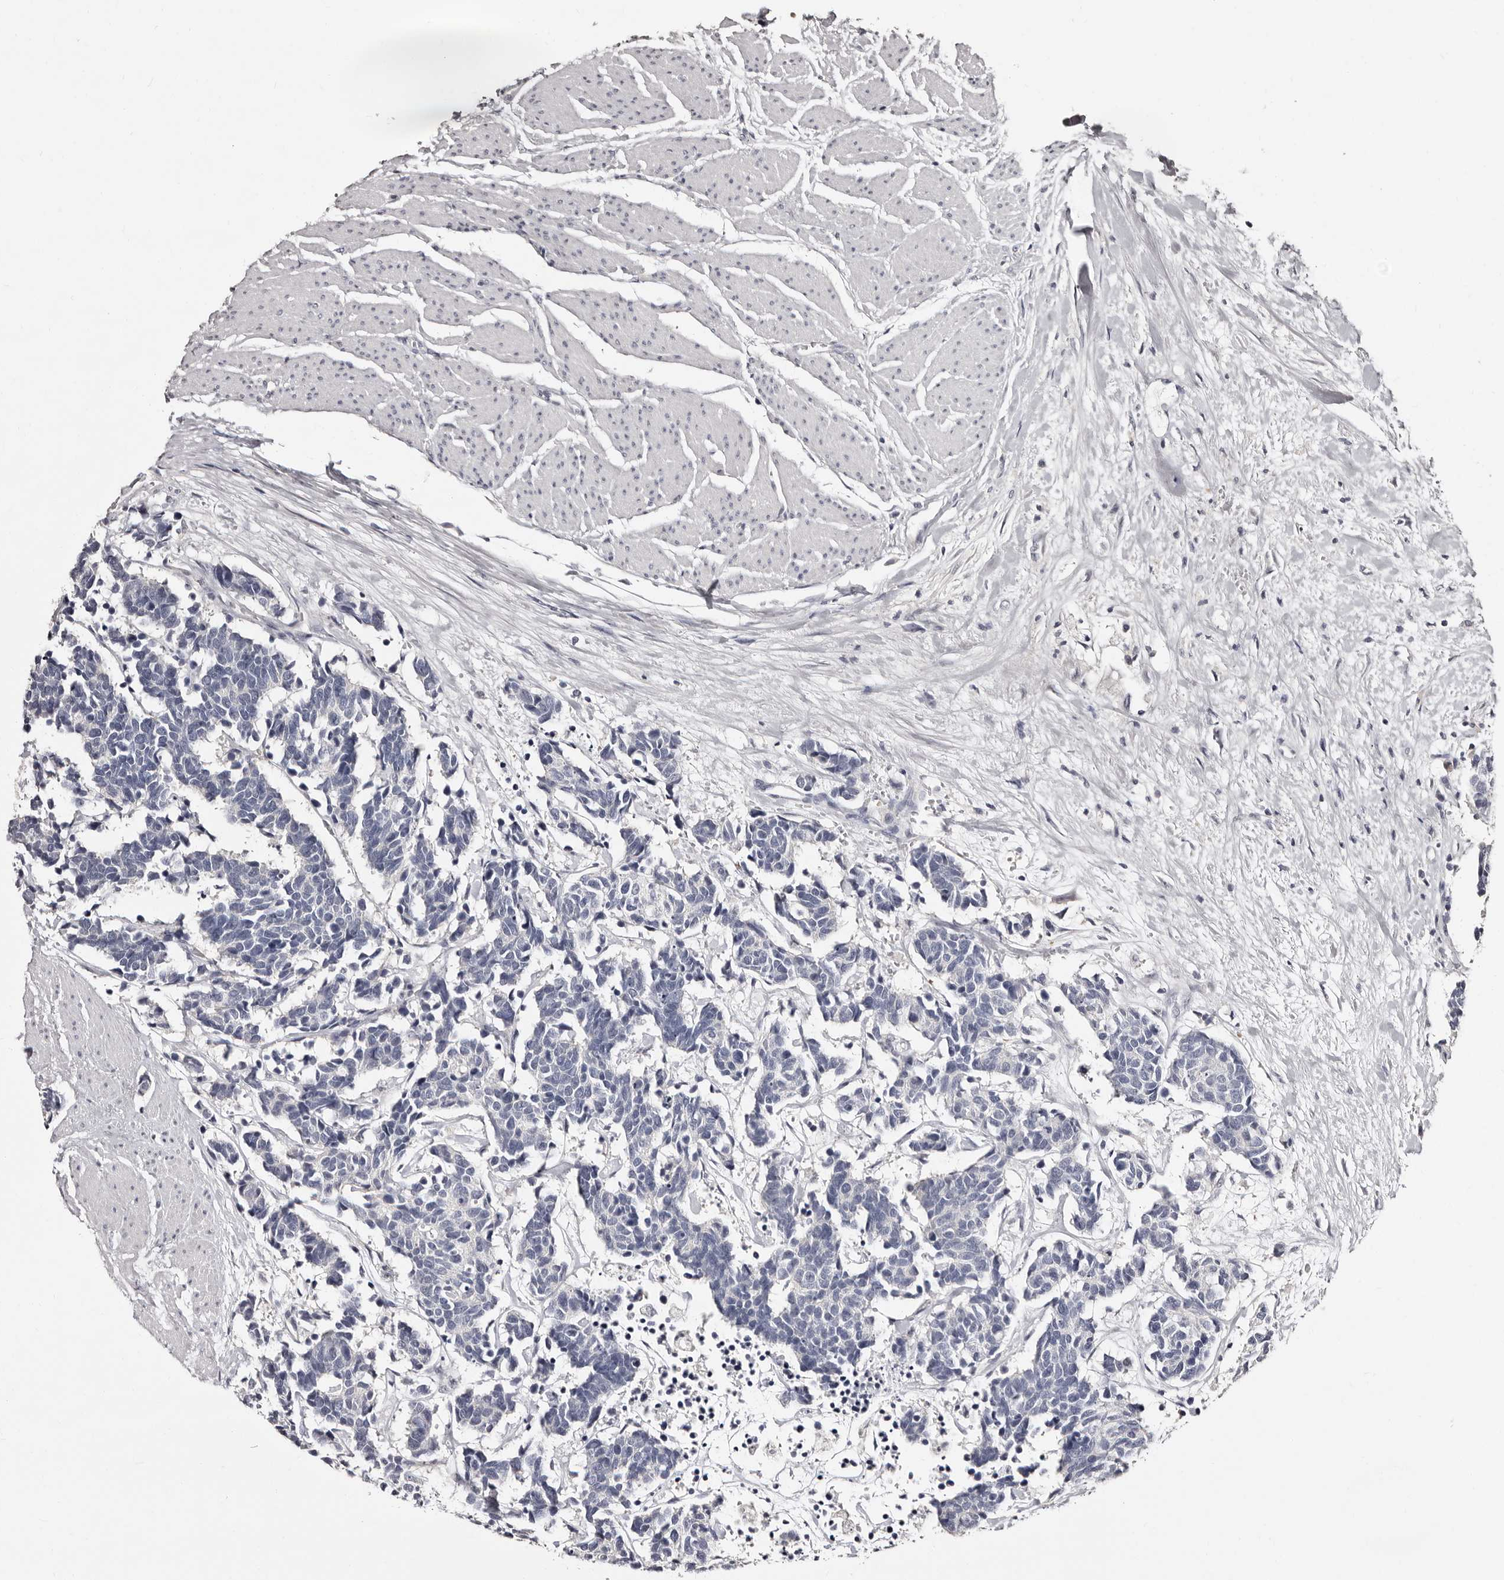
{"staining": {"intensity": "negative", "quantity": "none", "location": "none"}, "tissue": "carcinoid", "cell_type": "Tumor cells", "image_type": "cancer", "snomed": [{"axis": "morphology", "description": "Carcinoma, NOS"}, {"axis": "morphology", "description": "Carcinoid, malignant, NOS"}, {"axis": "topography", "description": "Urinary bladder"}], "caption": "Tumor cells show no significant expression in malignant carcinoid. Brightfield microscopy of immunohistochemistry stained with DAB (3,3'-diaminobenzidine) (brown) and hematoxylin (blue), captured at high magnification.", "gene": "BPGM", "patient": {"sex": "male", "age": 57}}